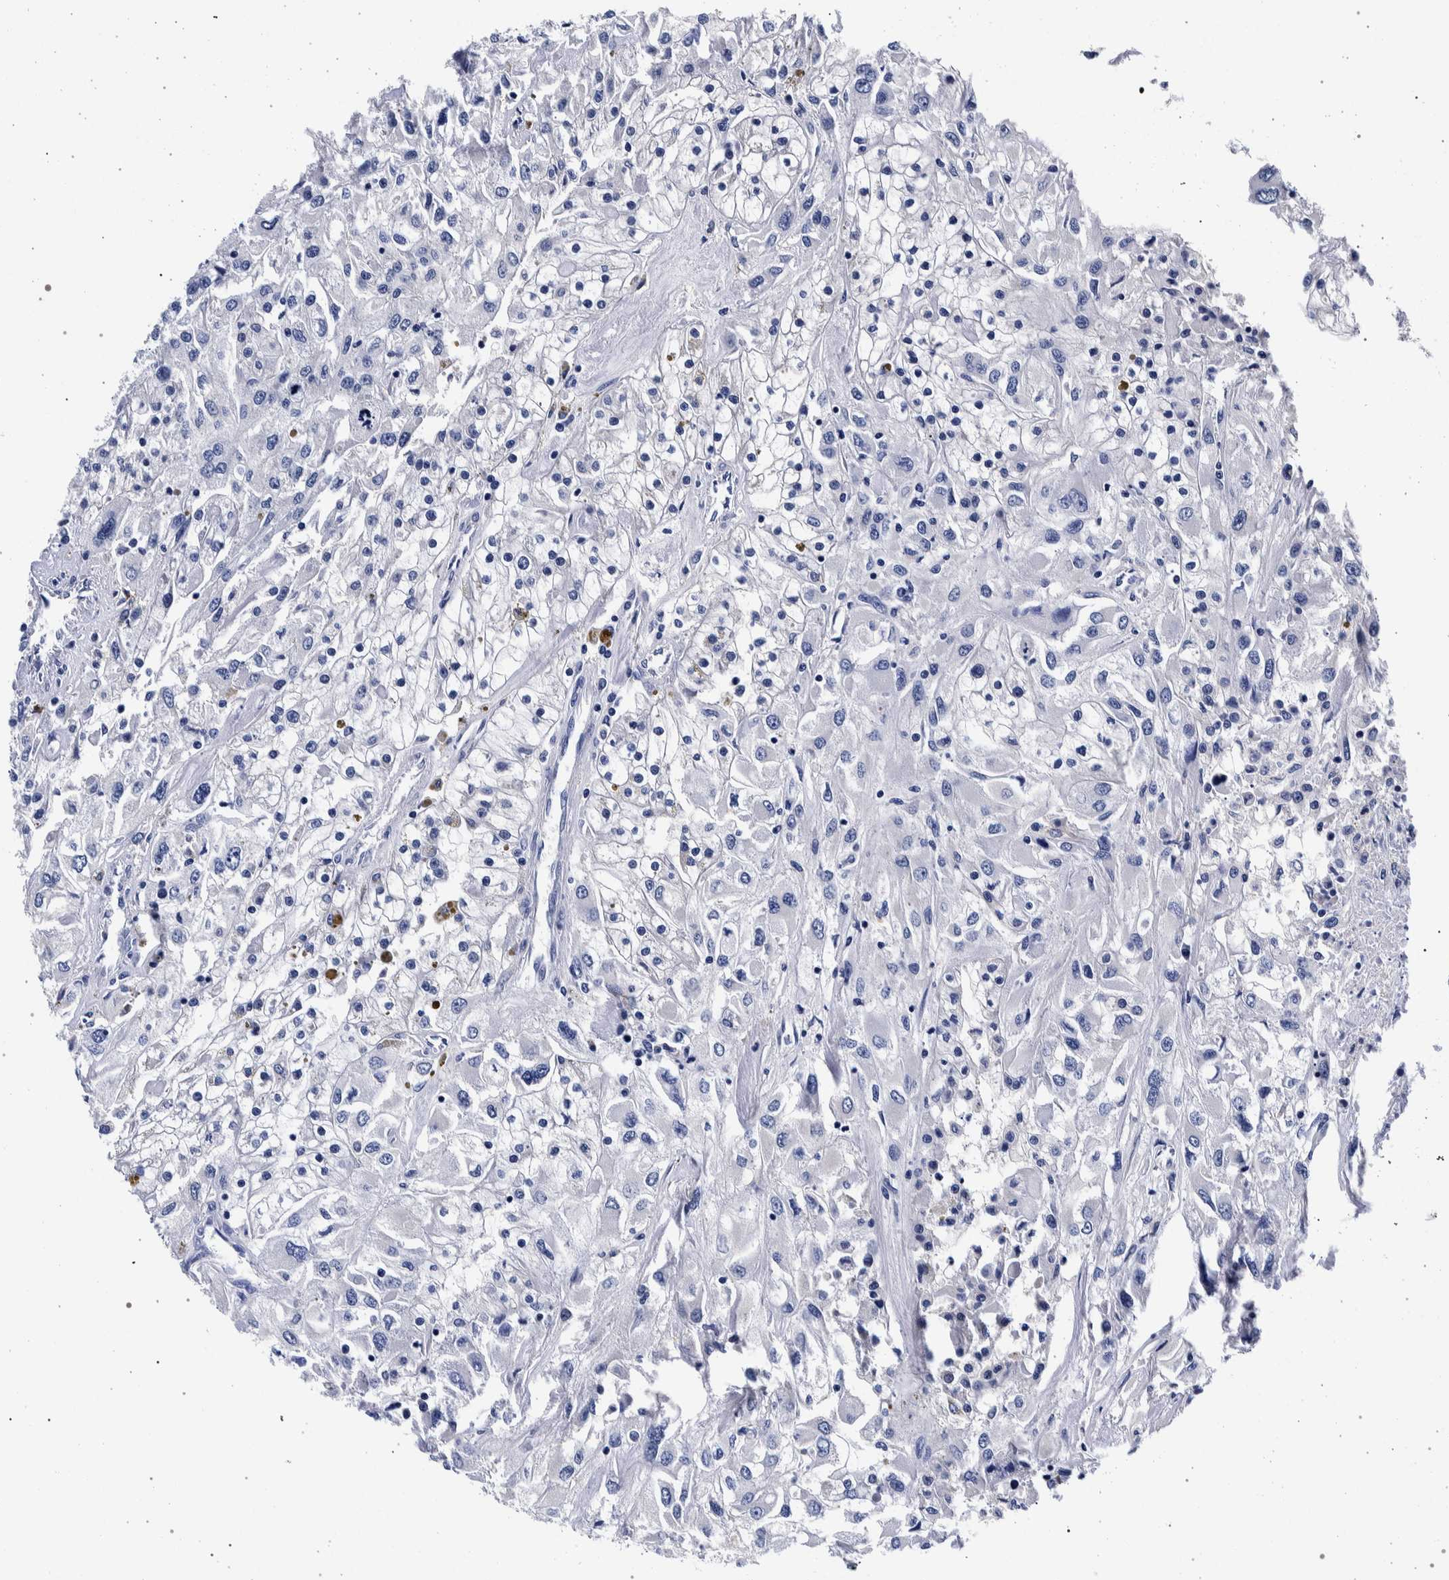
{"staining": {"intensity": "negative", "quantity": "none", "location": "none"}, "tissue": "renal cancer", "cell_type": "Tumor cells", "image_type": "cancer", "snomed": [{"axis": "morphology", "description": "Adenocarcinoma, NOS"}, {"axis": "topography", "description": "Kidney"}], "caption": "This is a histopathology image of immunohistochemistry (IHC) staining of renal adenocarcinoma, which shows no expression in tumor cells.", "gene": "NIBAN2", "patient": {"sex": "female", "age": 52}}